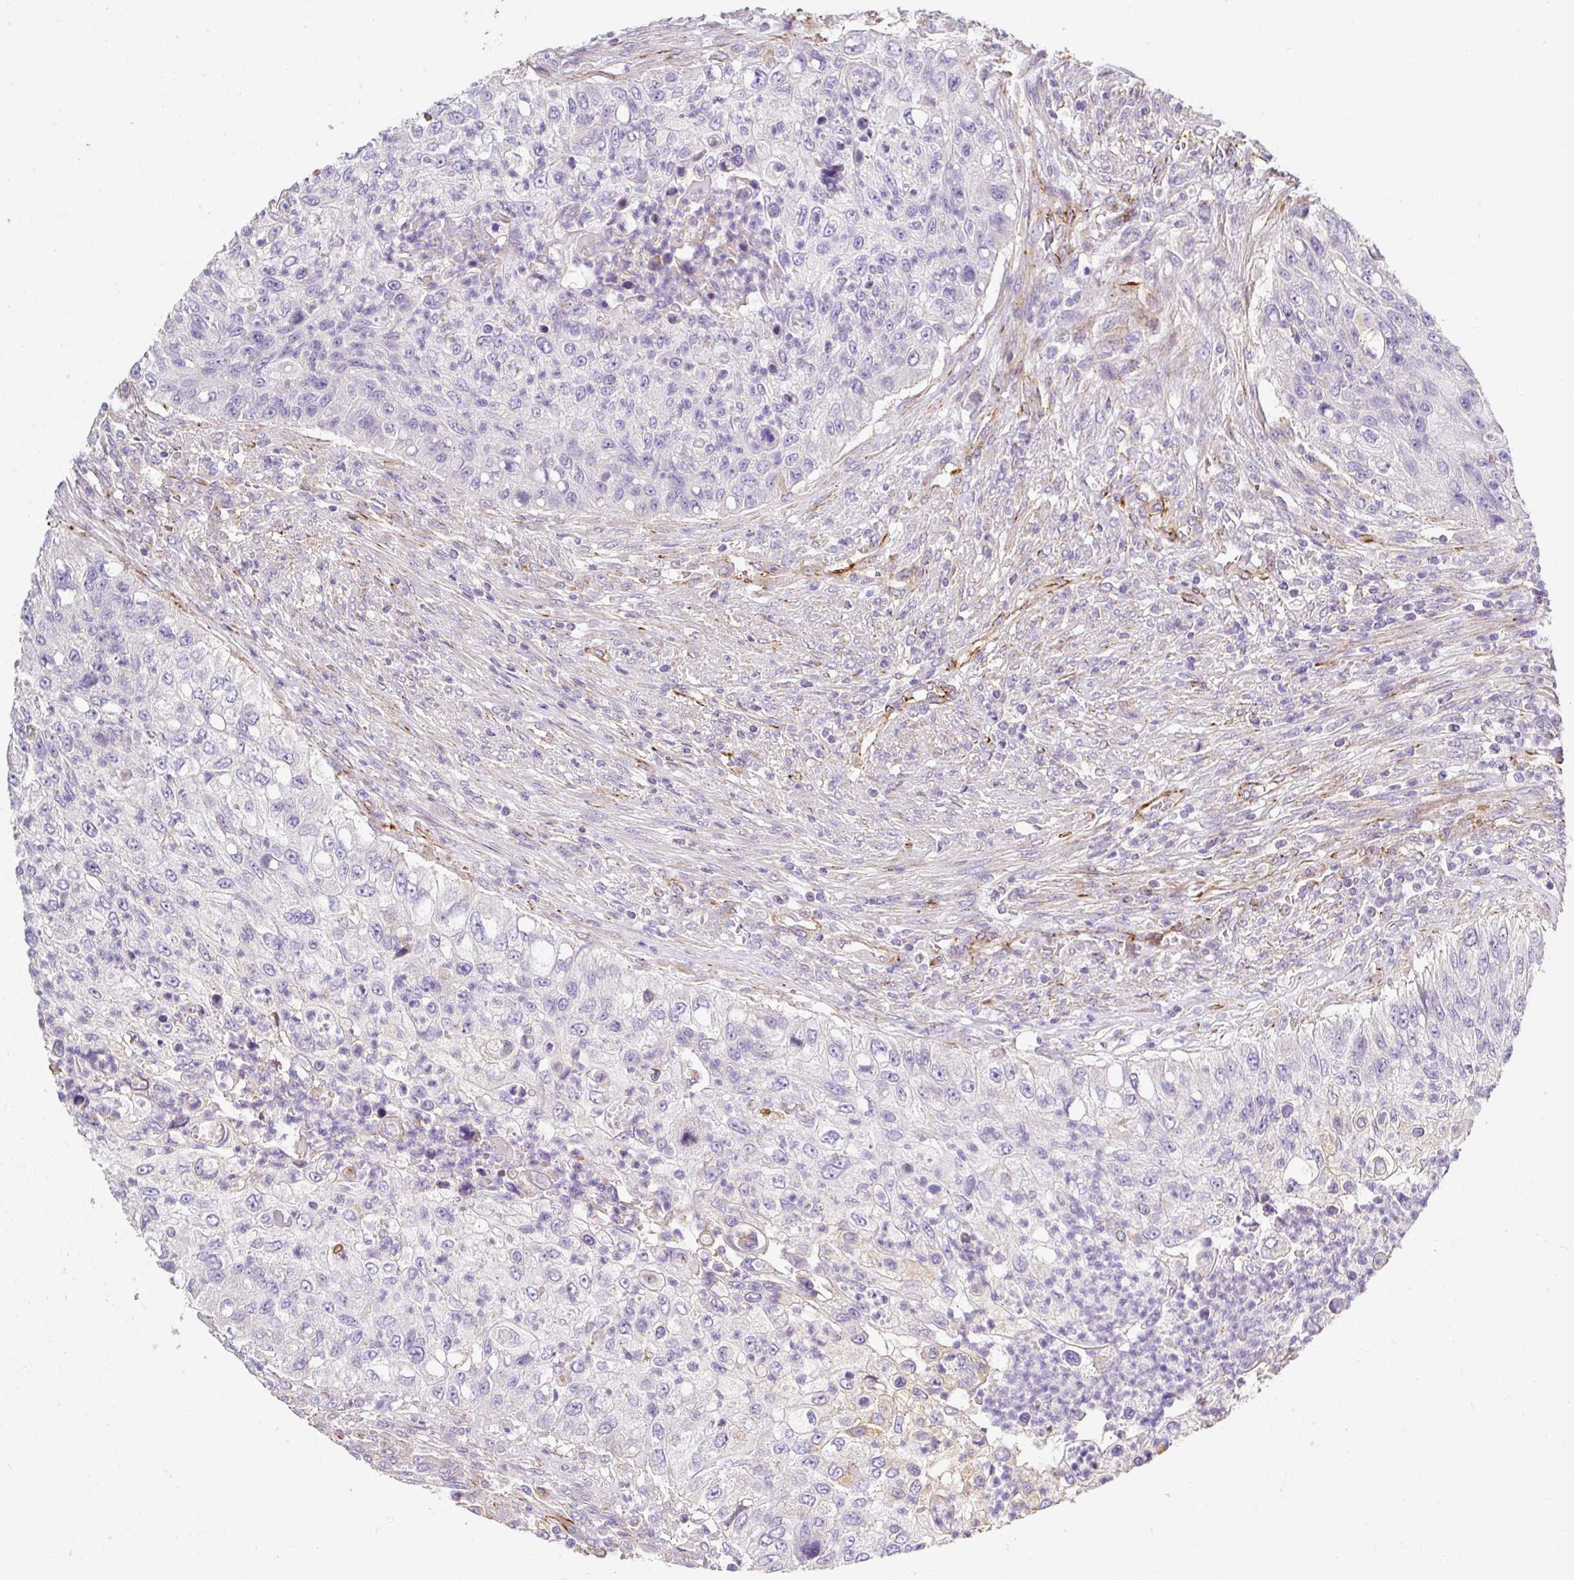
{"staining": {"intensity": "negative", "quantity": "none", "location": "none"}, "tissue": "urothelial cancer", "cell_type": "Tumor cells", "image_type": "cancer", "snomed": [{"axis": "morphology", "description": "Urothelial carcinoma, High grade"}, {"axis": "topography", "description": "Urinary bladder"}], "caption": "High-grade urothelial carcinoma was stained to show a protein in brown. There is no significant staining in tumor cells. (Stains: DAB (3,3'-diaminobenzidine) immunohistochemistry (IHC) with hematoxylin counter stain, Microscopy: brightfield microscopy at high magnification).", "gene": "SLC25A17", "patient": {"sex": "female", "age": 60}}